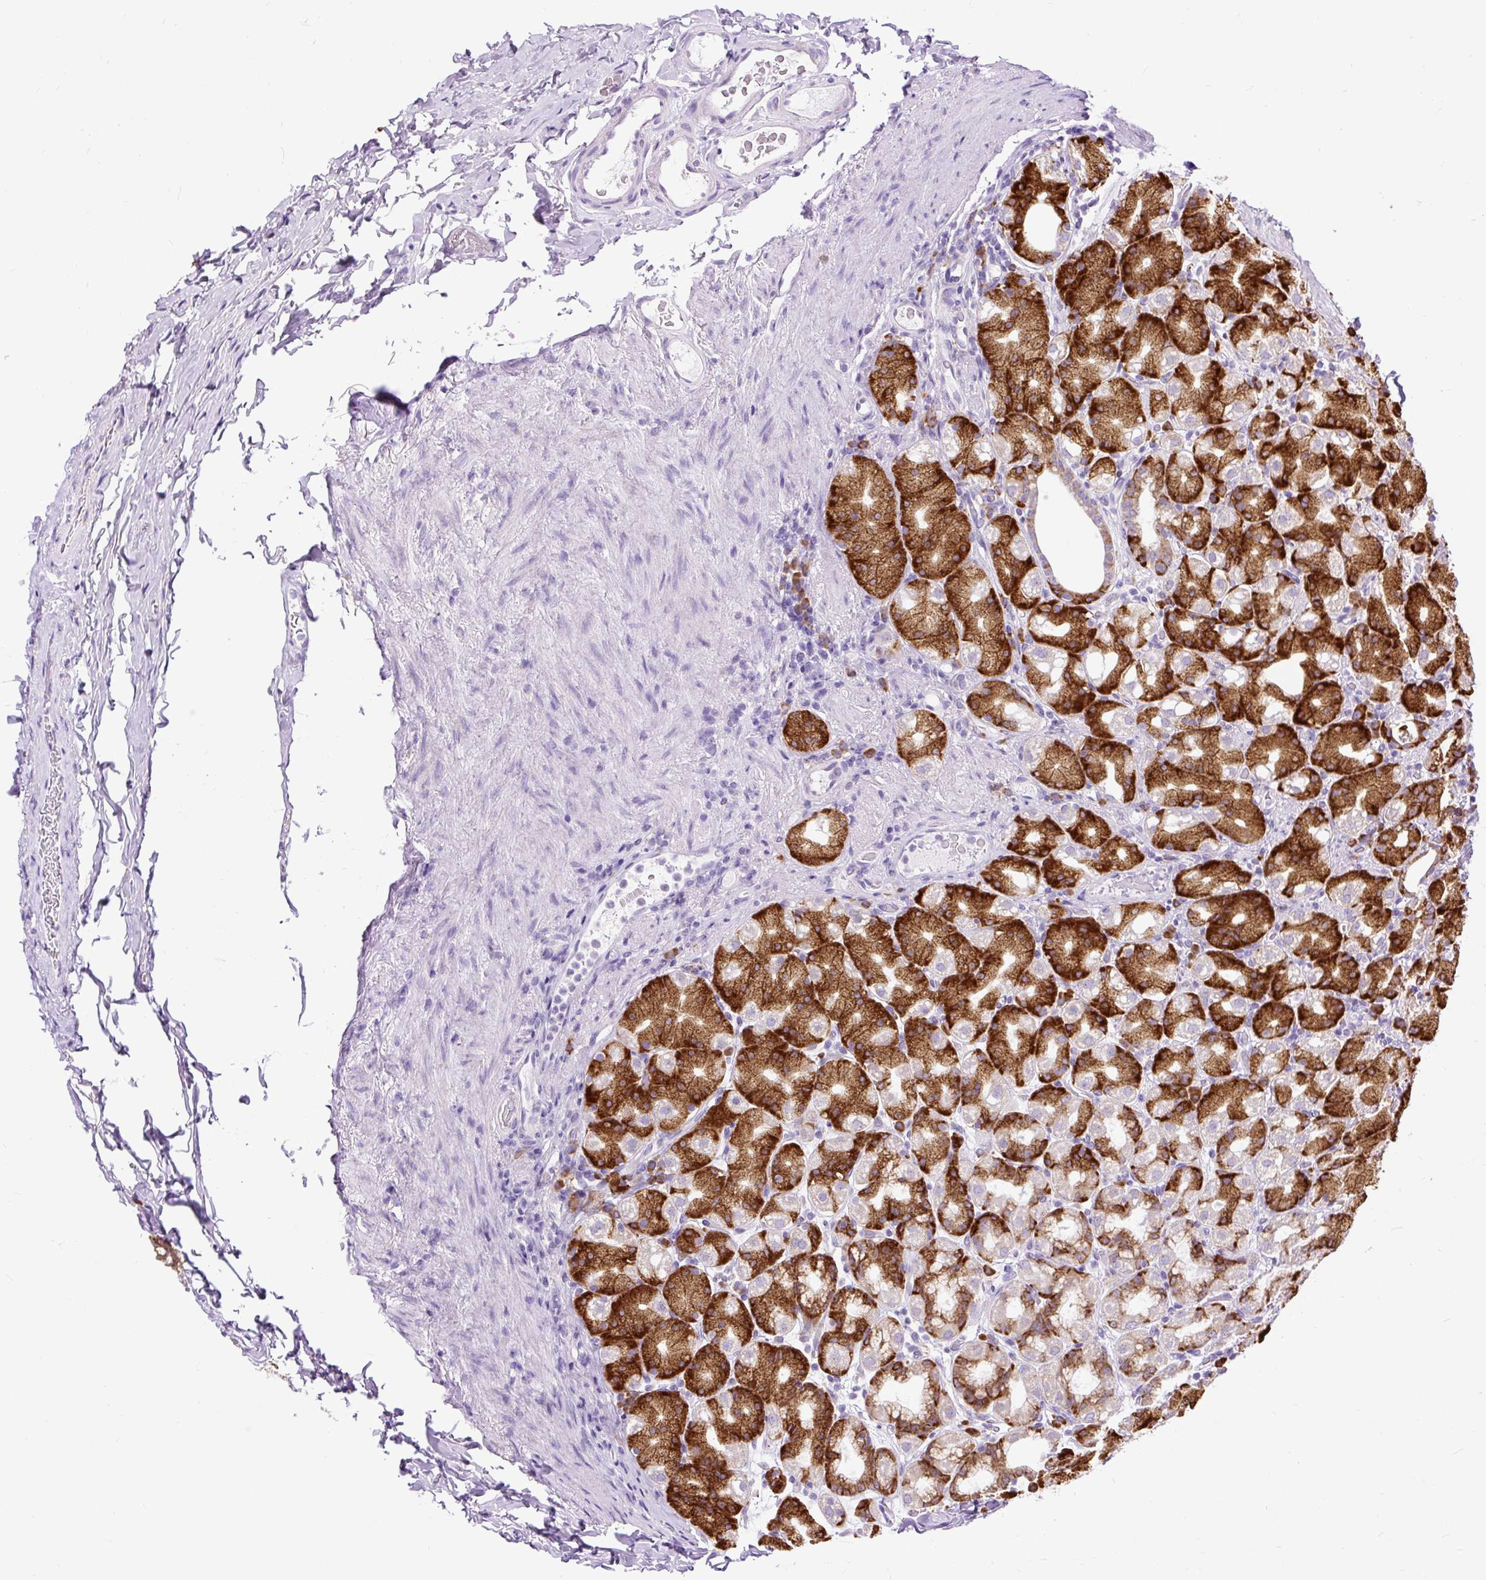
{"staining": {"intensity": "strong", "quantity": "25%-75%", "location": "cytoplasmic/membranous"}, "tissue": "stomach", "cell_type": "Glandular cells", "image_type": "normal", "snomed": [{"axis": "morphology", "description": "Normal tissue, NOS"}, {"axis": "topography", "description": "Stomach, upper"}, {"axis": "topography", "description": "Stomach"}], "caption": "A high-resolution image shows IHC staining of benign stomach, which reveals strong cytoplasmic/membranous positivity in approximately 25%-75% of glandular cells. (Brightfield microscopy of DAB IHC at high magnification).", "gene": "DDOST", "patient": {"sex": "male", "age": 68}}